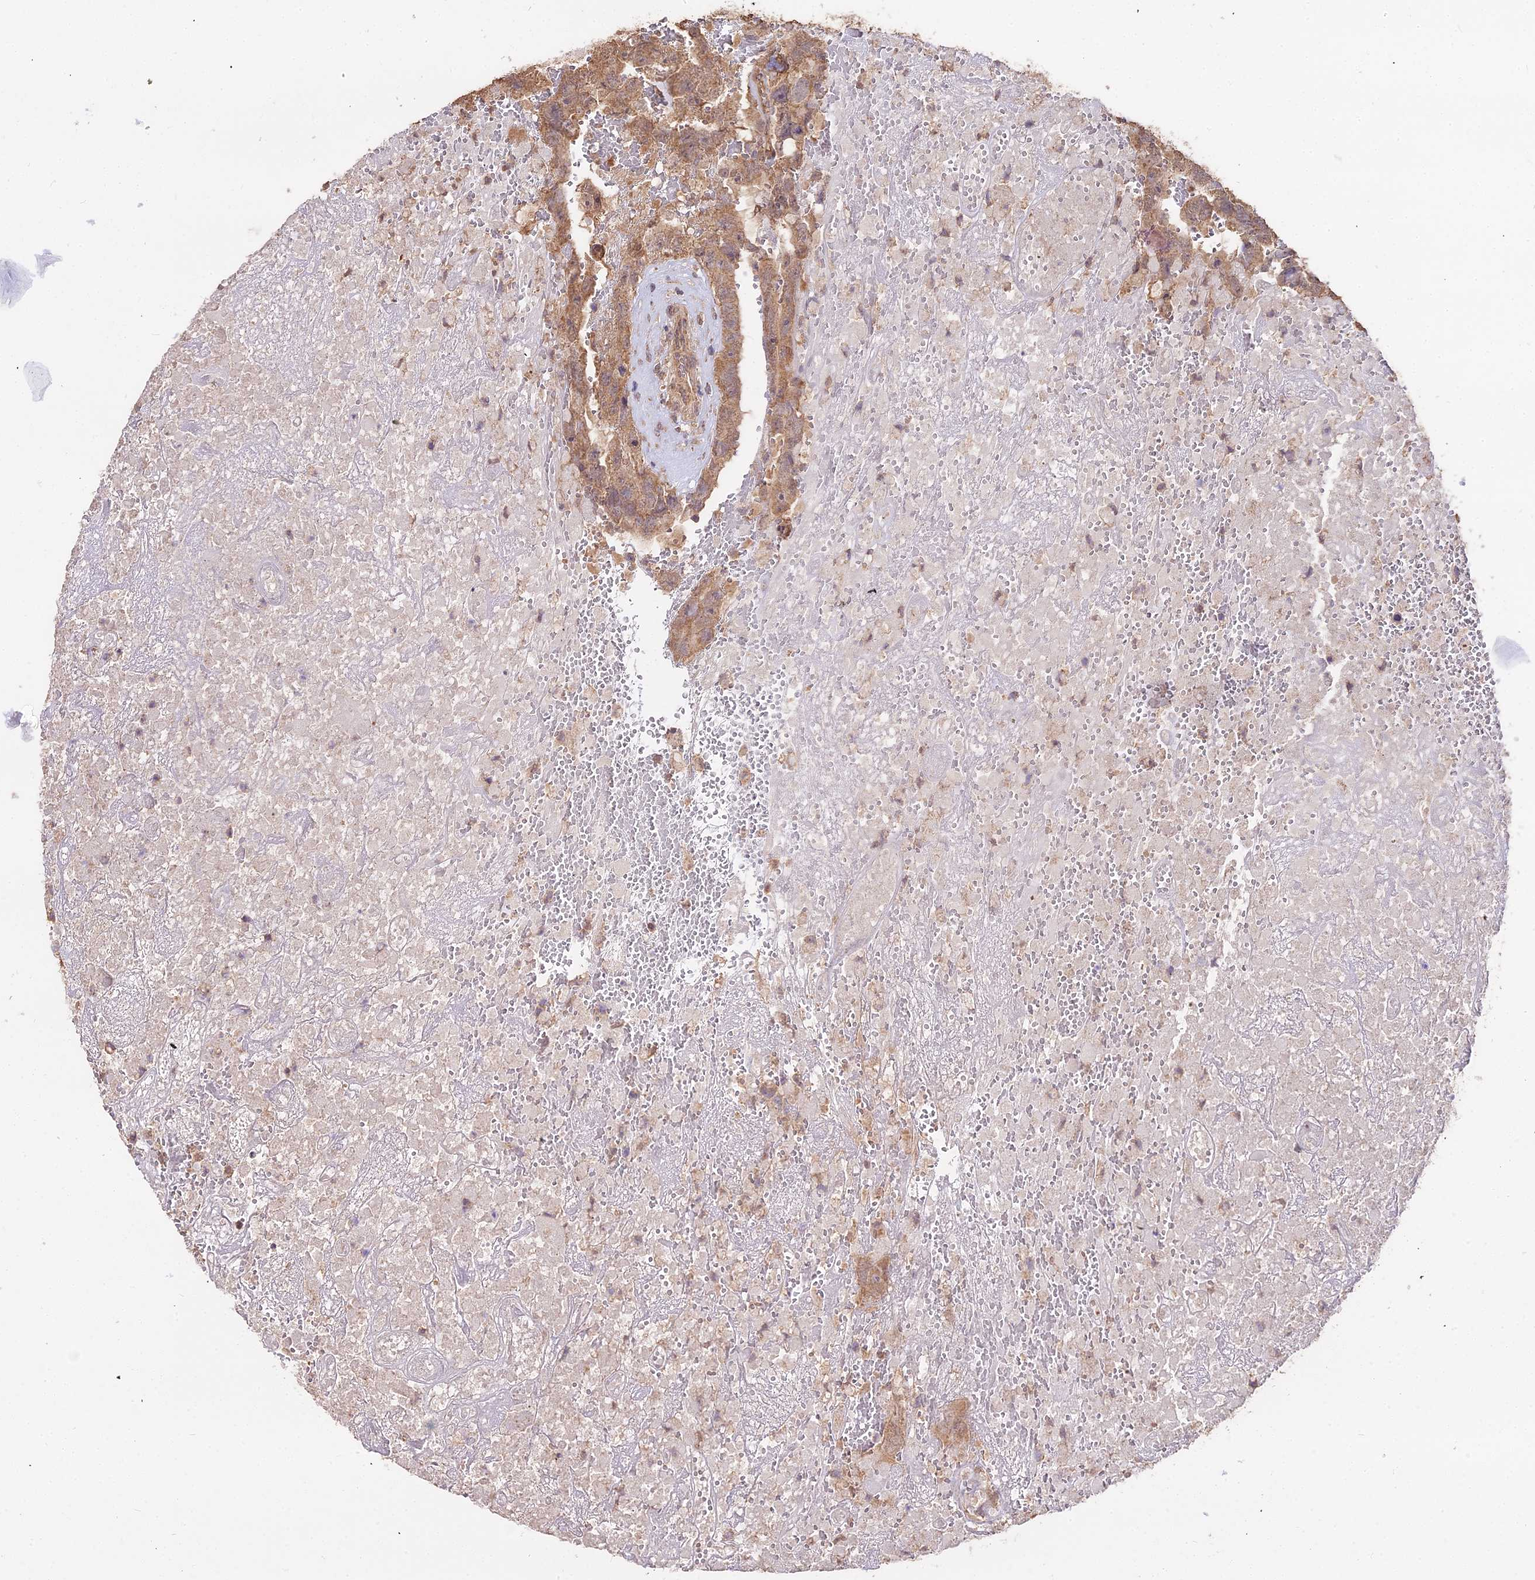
{"staining": {"intensity": "moderate", "quantity": ">75%", "location": "cytoplasmic/membranous"}, "tissue": "testis cancer", "cell_type": "Tumor cells", "image_type": "cancer", "snomed": [{"axis": "morphology", "description": "Carcinoma, Embryonal, NOS"}, {"axis": "topography", "description": "Testis"}], "caption": "Testis cancer (embryonal carcinoma) tissue exhibits moderate cytoplasmic/membranous positivity in about >75% of tumor cells, visualized by immunohistochemistry.", "gene": "METTL13", "patient": {"sex": "male", "age": 45}}